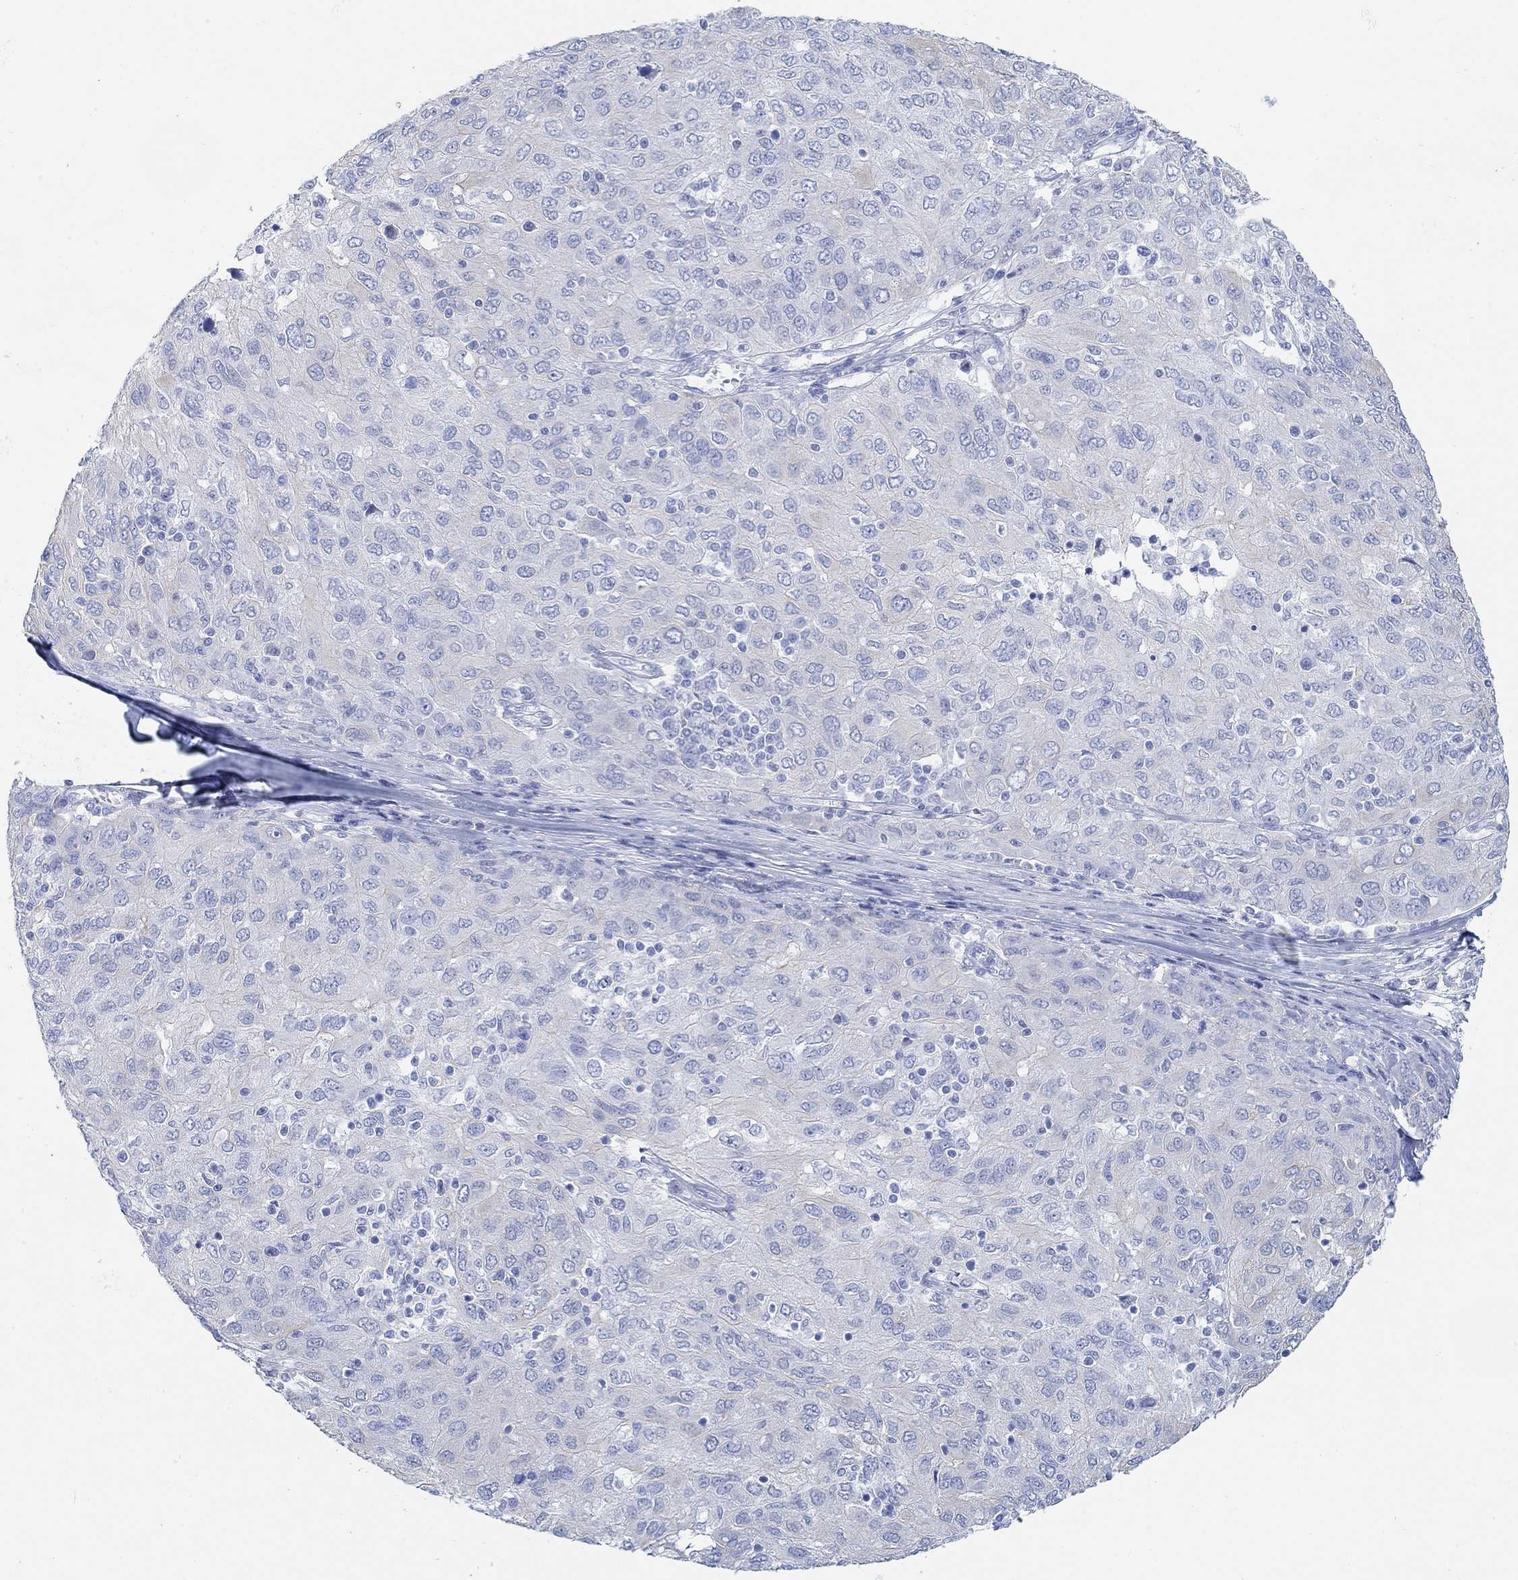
{"staining": {"intensity": "negative", "quantity": "none", "location": "none"}, "tissue": "ovarian cancer", "cell_type": "Tumor cells", "image_type": "cancer", "snomed": [{"axis": "morphology", "description": "Carcinoma, endometroid"}, {"axis": "topography", "description": "Ovary"}], "caption": "Histopathology image shows no protein staining in tumor cells of ovarian cancer (endometroid carcinoma) tissue.", "gene": "AK8", "patient": {"sex": "female", "age": 50}}